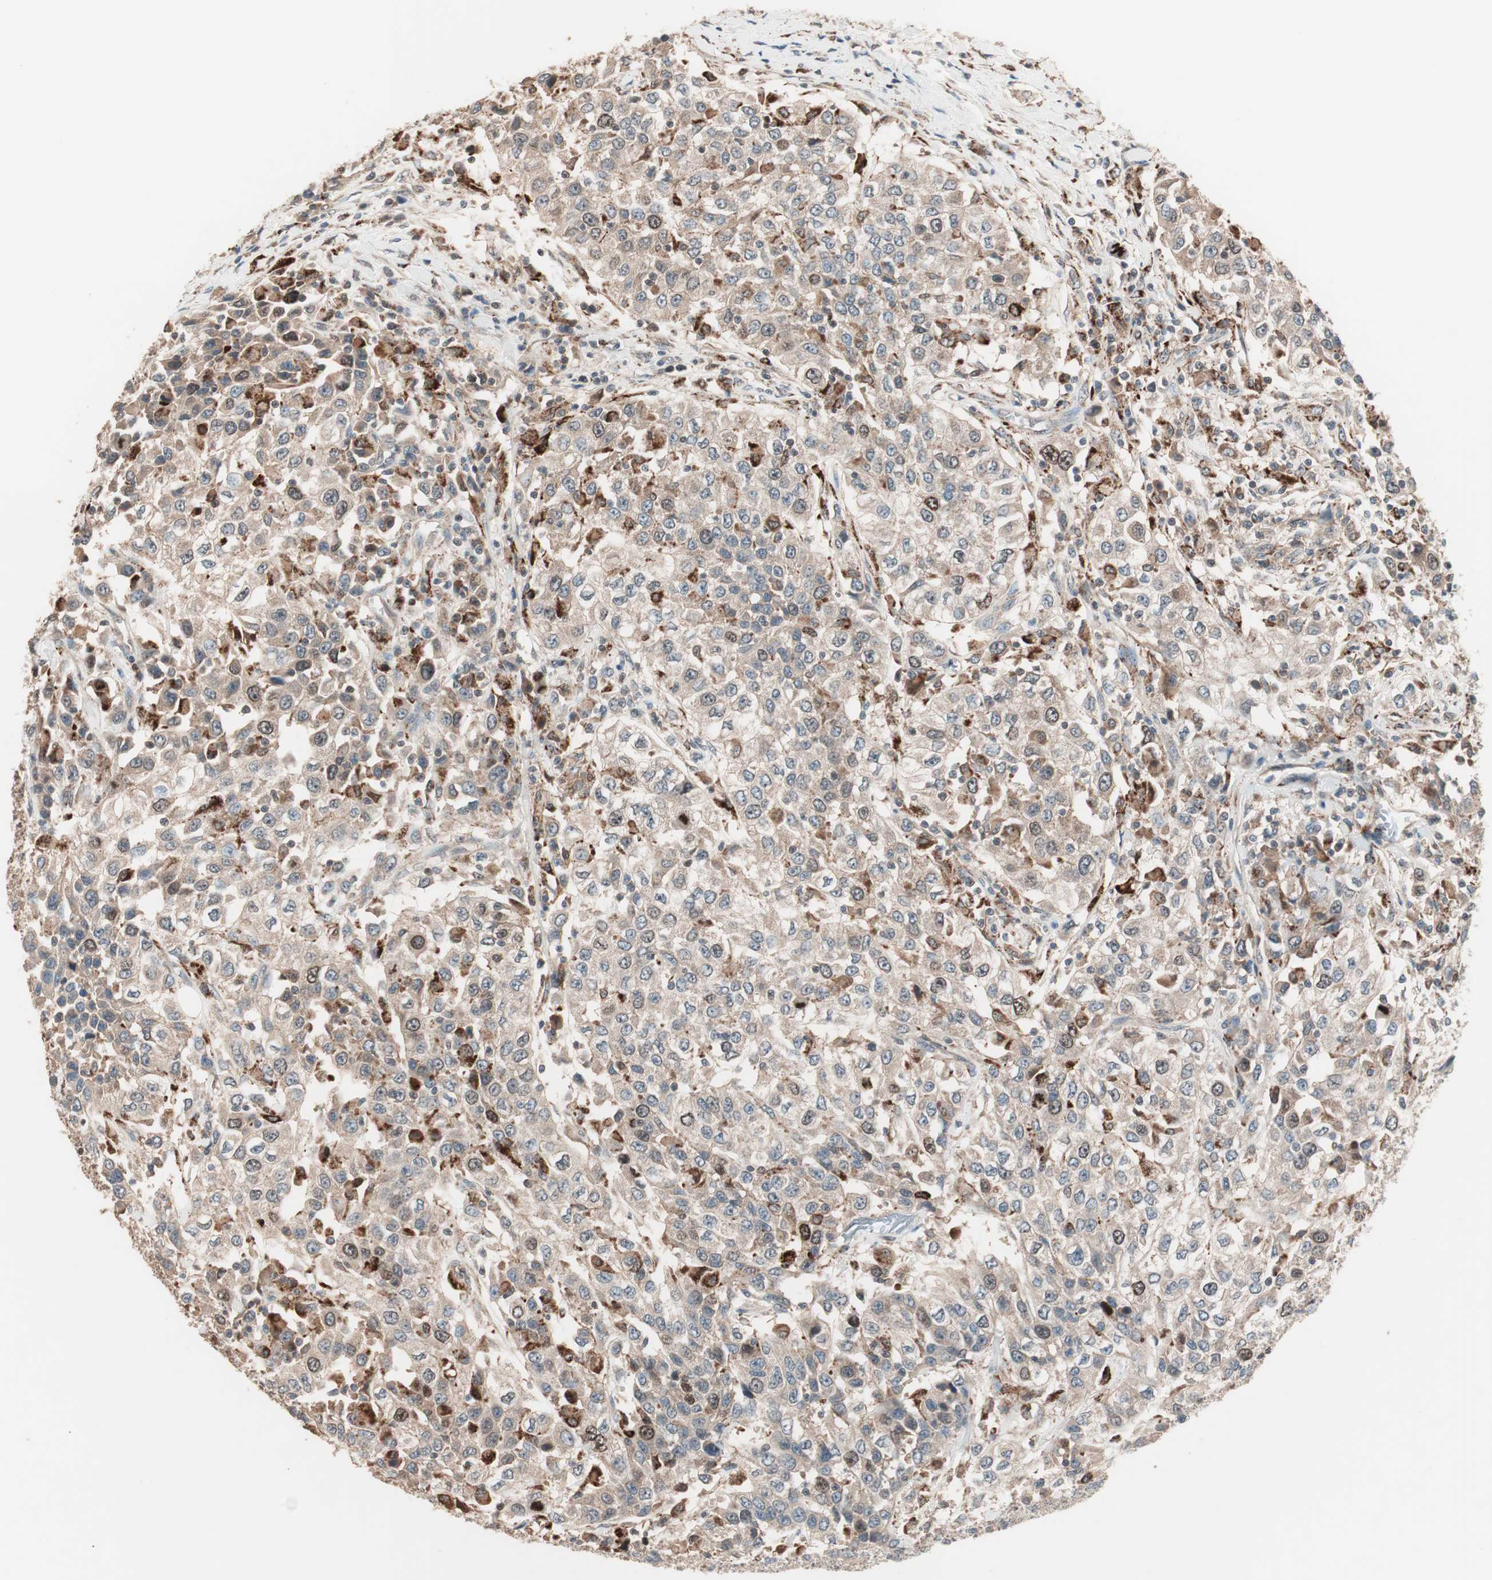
{"staining": {"intensity": "moderate", "quantity": ">75%", "location": "cytoplasmic/membranous"}, "tissue": "urothelial cancer", "cell_type": "Tumor cells", "image_type": "cancer", "snomed": [{"axis": "morphology", "description": "Urothelial carcinoma, High grade"}, {"axis": "topography", "description": "Urinary bladder"}], "caption": "Human high-grade urothelial carcinoma stained with a brown dye shows moderate cytoplasmic/membranous positive positivity in approximately >75% of tumor cells.", "gene": "NFRKB", "patient": {"sex": "female", "age": 80}}